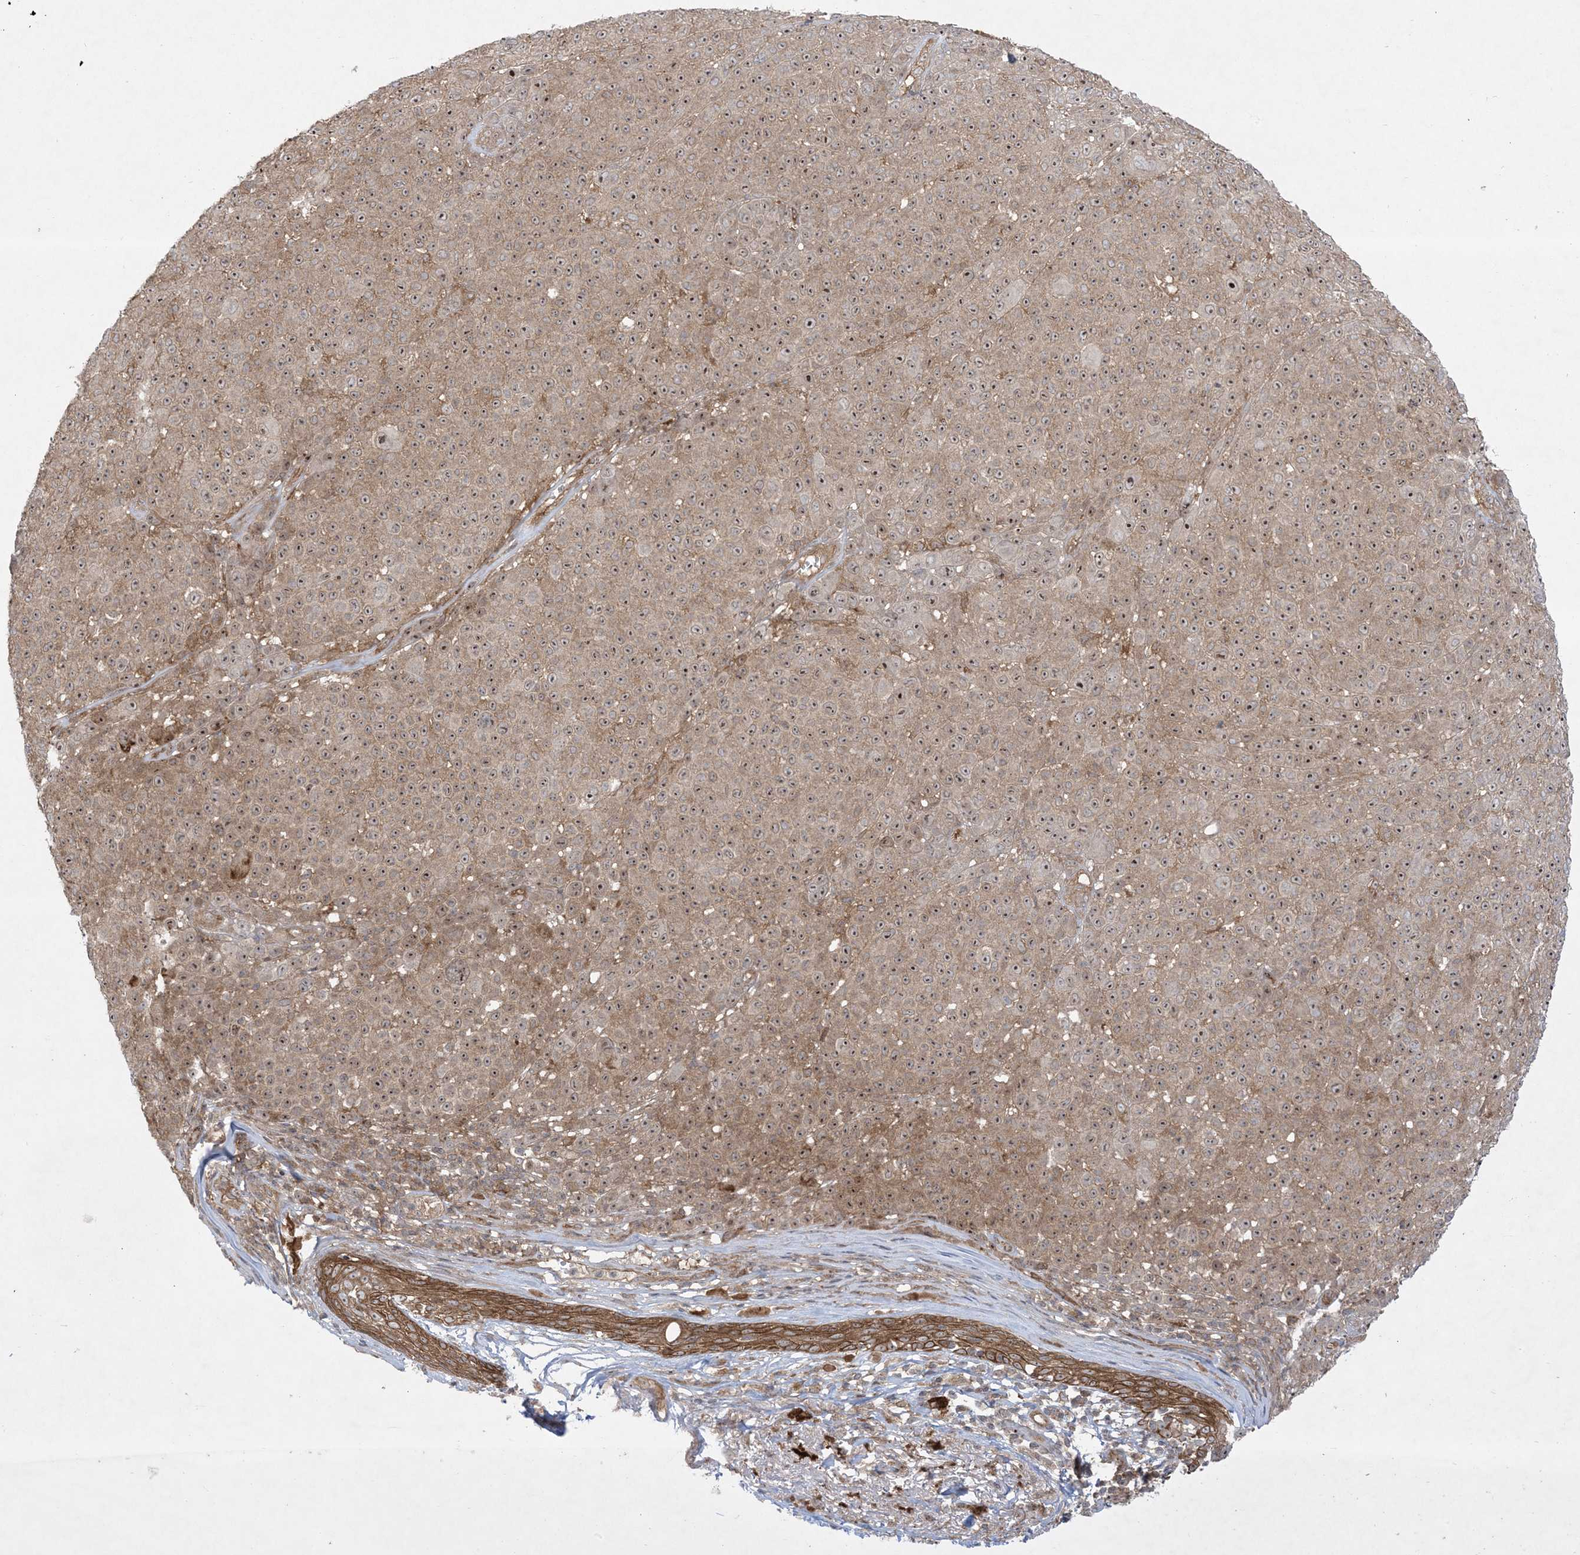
{"staining": {"intensity": "moderate", "quantity": ">75%", "location": "cytoplasmic/membranous,nuclear"}, "tissue": "melanoma", "cell_type": "Tumor cells", "image_type": "cancer", "snomed": [{"axis": "morphology", "description": "Malignant melanoma, NOS"}, {"axis": "topography", "description": "Skin"}], "caption": "High-power microscopy captured an IHC image of malignant melanoma, revealing moderate cytoplasmic/membranous and nuclear staining in approximately >75% of tumor cells.", "gene": "SOGA3", "patient": {"sex": "female", "age": 94}}